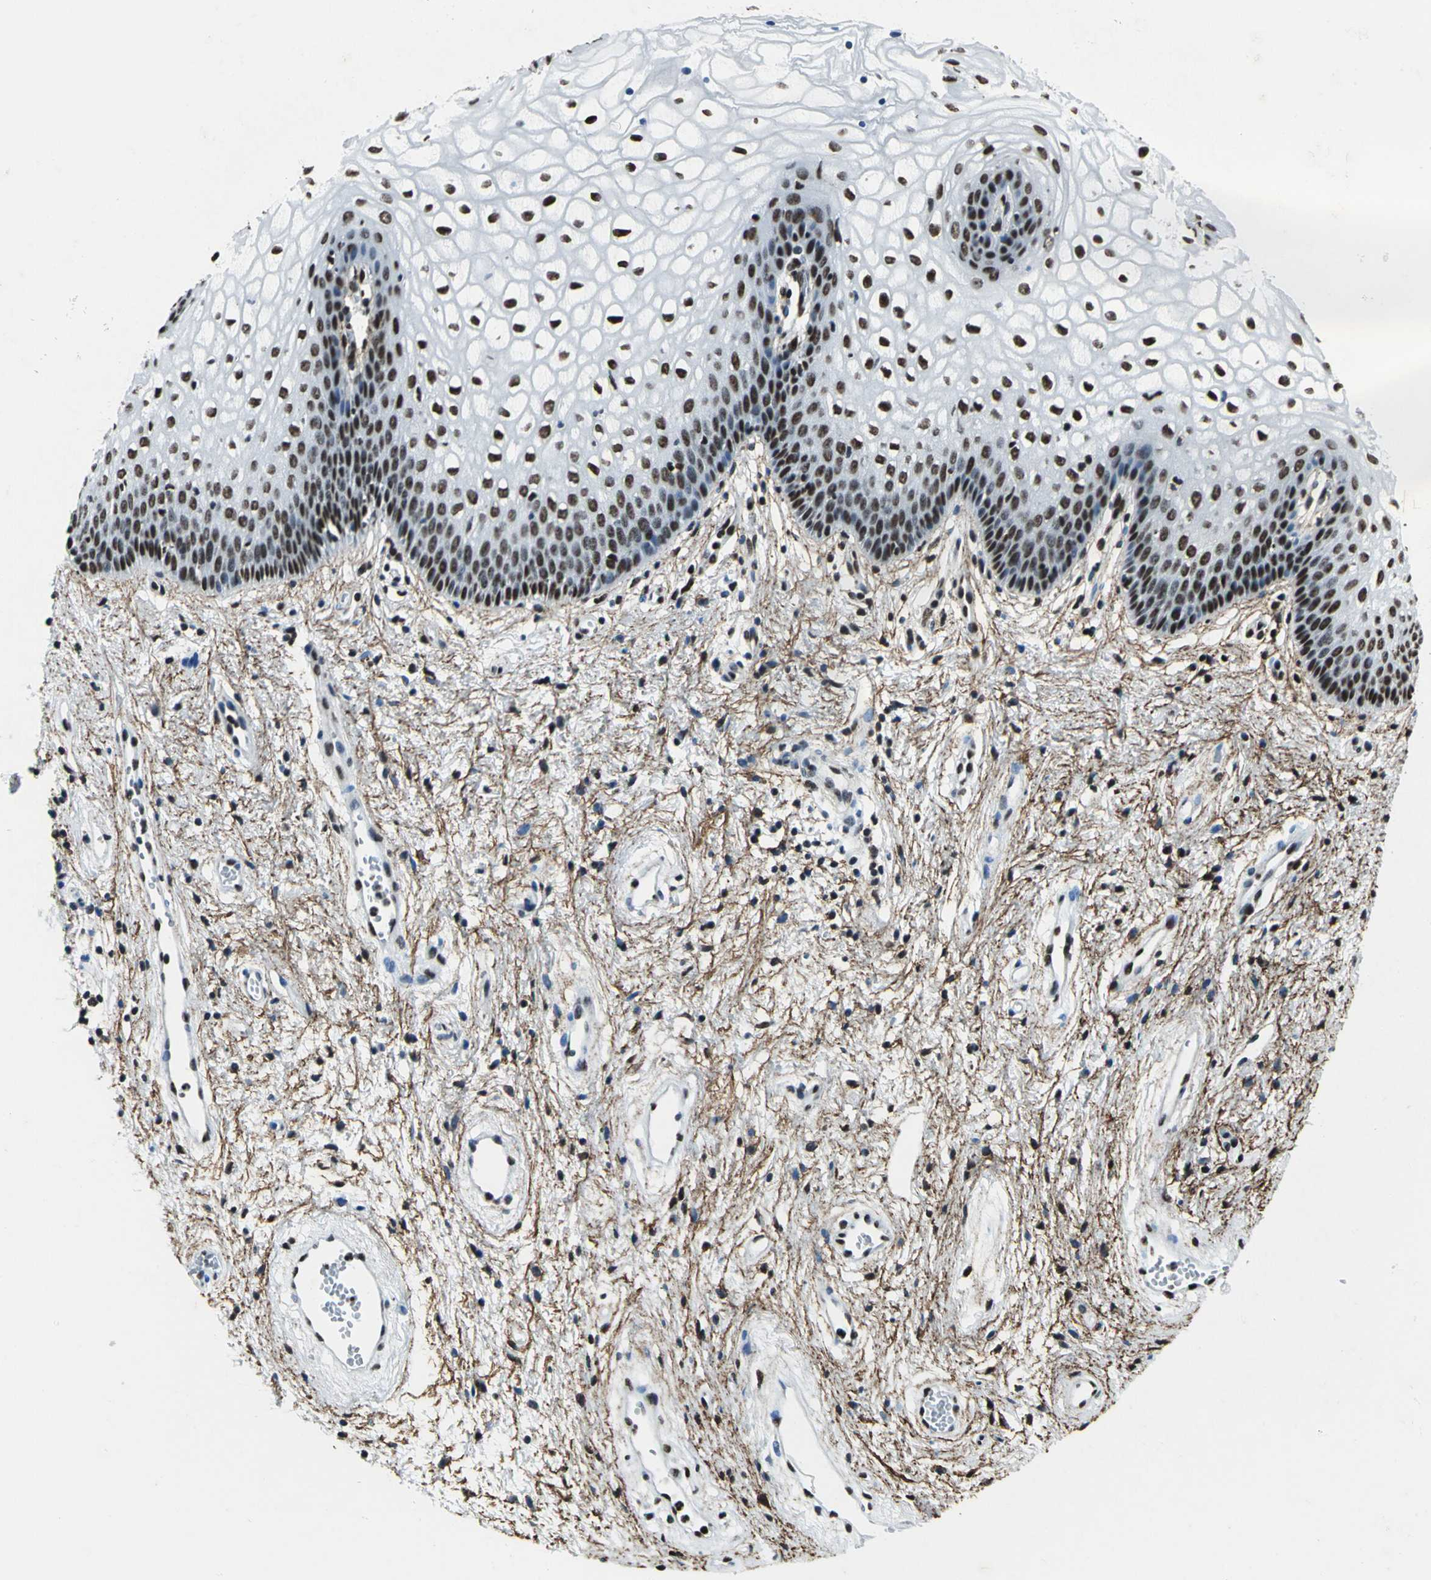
{"staining": {"intensity": "strong", "quantity": ">75%", "location": "nuclear"}, "tissue": "vagina", "cell_type": "Squamous epithelial cells", "image_type": "normal", "snomed": [{"axis": "morphology", "description": "Normal tissue, NOS"}, {"axis": "topography", "description": "Vagina"}], "caption": "A photomicrograph showing strong nuclear positivity in approximately >75% of squamous epithelial cells in normal vagina, as visualized by brown immunohistochemical staining.", "gene": "APEX1", "patient": {"sex": "female", "age": 34}}